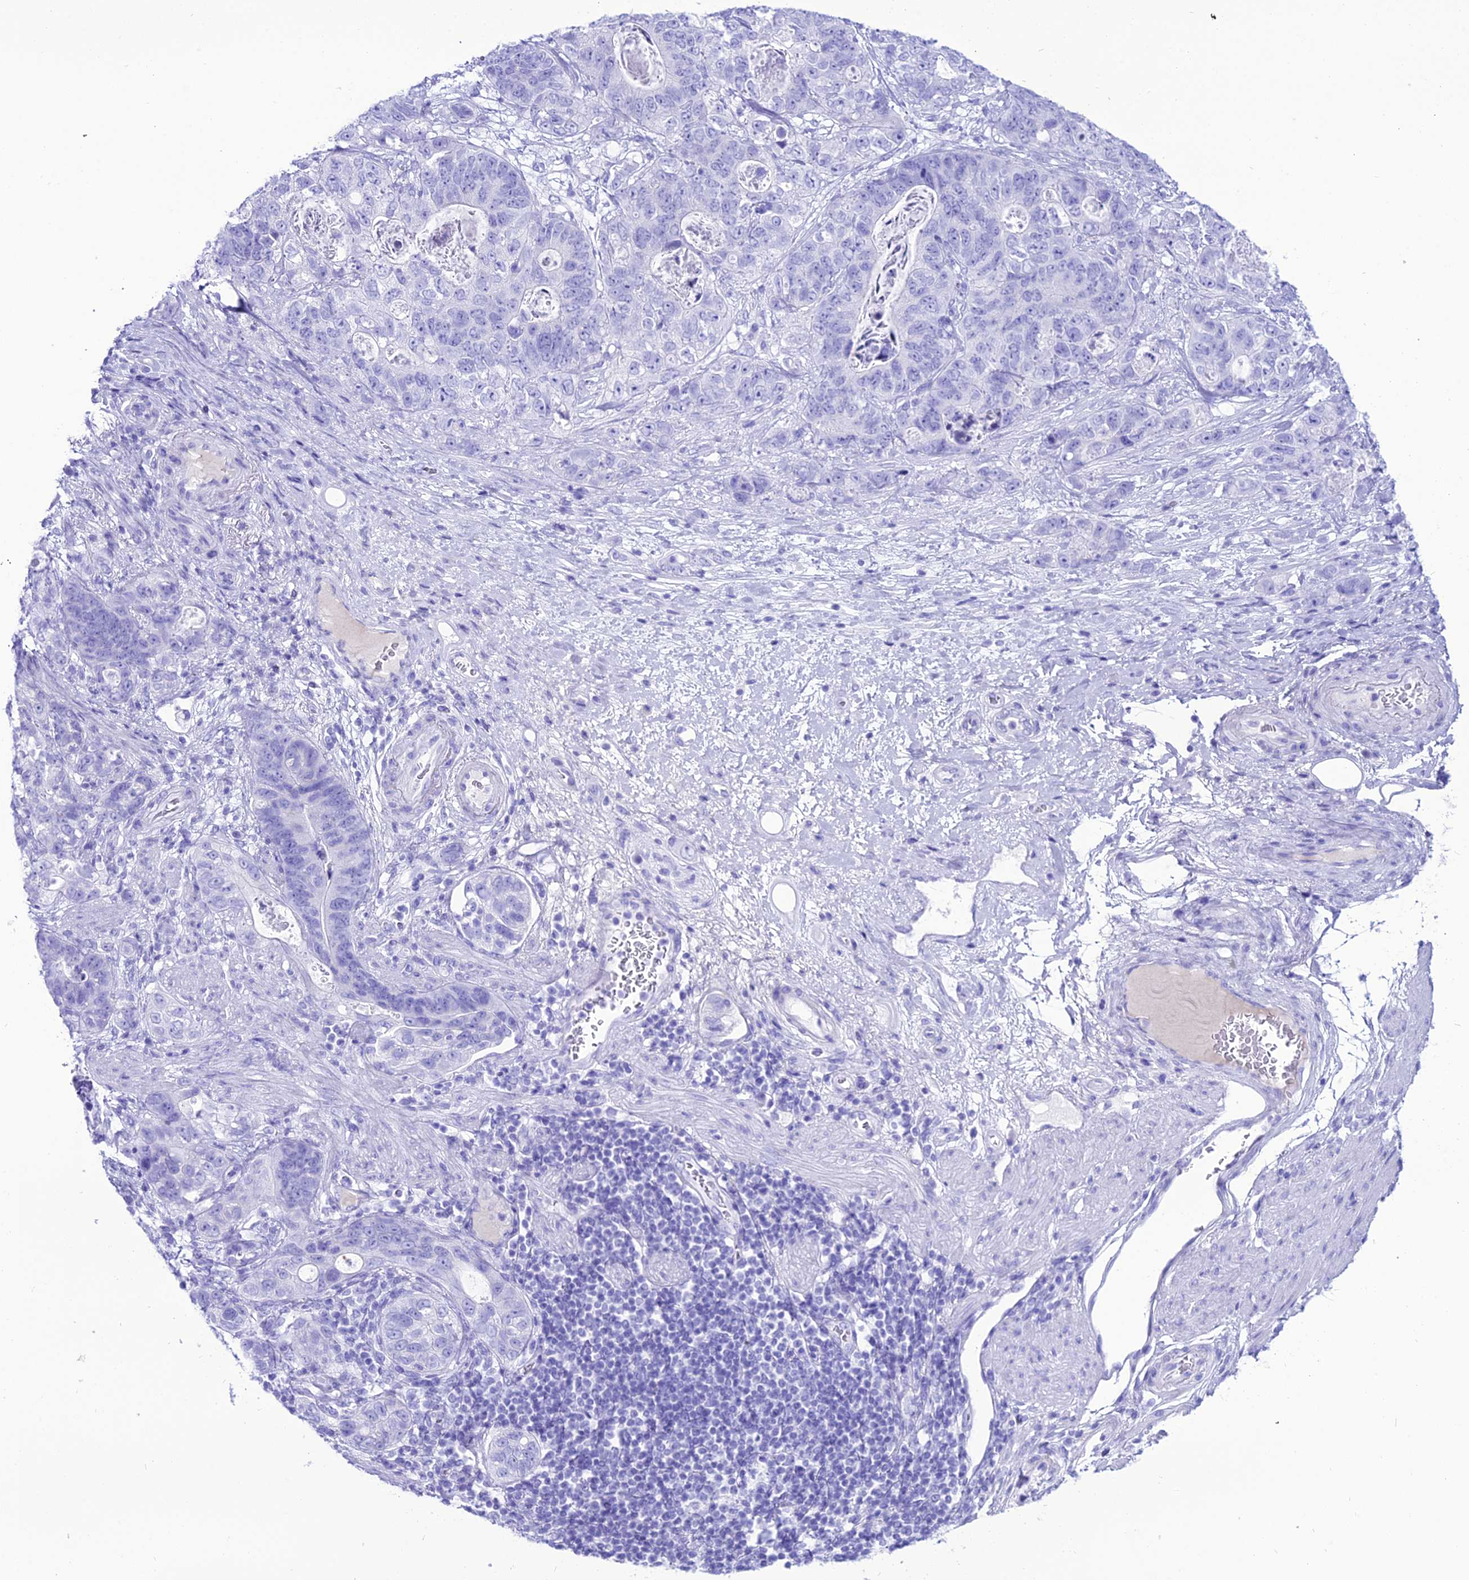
{"staining": {"intensity": "negative", "quantity": "none", "location": "none"}, "tissue": "stomach cancer", "cell_type": "Tumor cells", "image_type": "cancer", "snomed": [{"axis": "morphology", "description": "Normal tissue, NOS"}, {"axis": "morphology", "description": "Adenocarcinoma, NOS"}, {"axis": "topography", "description": "Stomach"}], "caption": "There is no significant staining in tumor cells of adenocarcinoma (stomach). Brightfield microscopy of immunohistochemistry stained with DAB (brown) and hematoxylin (blue), captured at high magnification.", "gene": "PNMA5", "patient": {"sex": "female", "age": 89}}